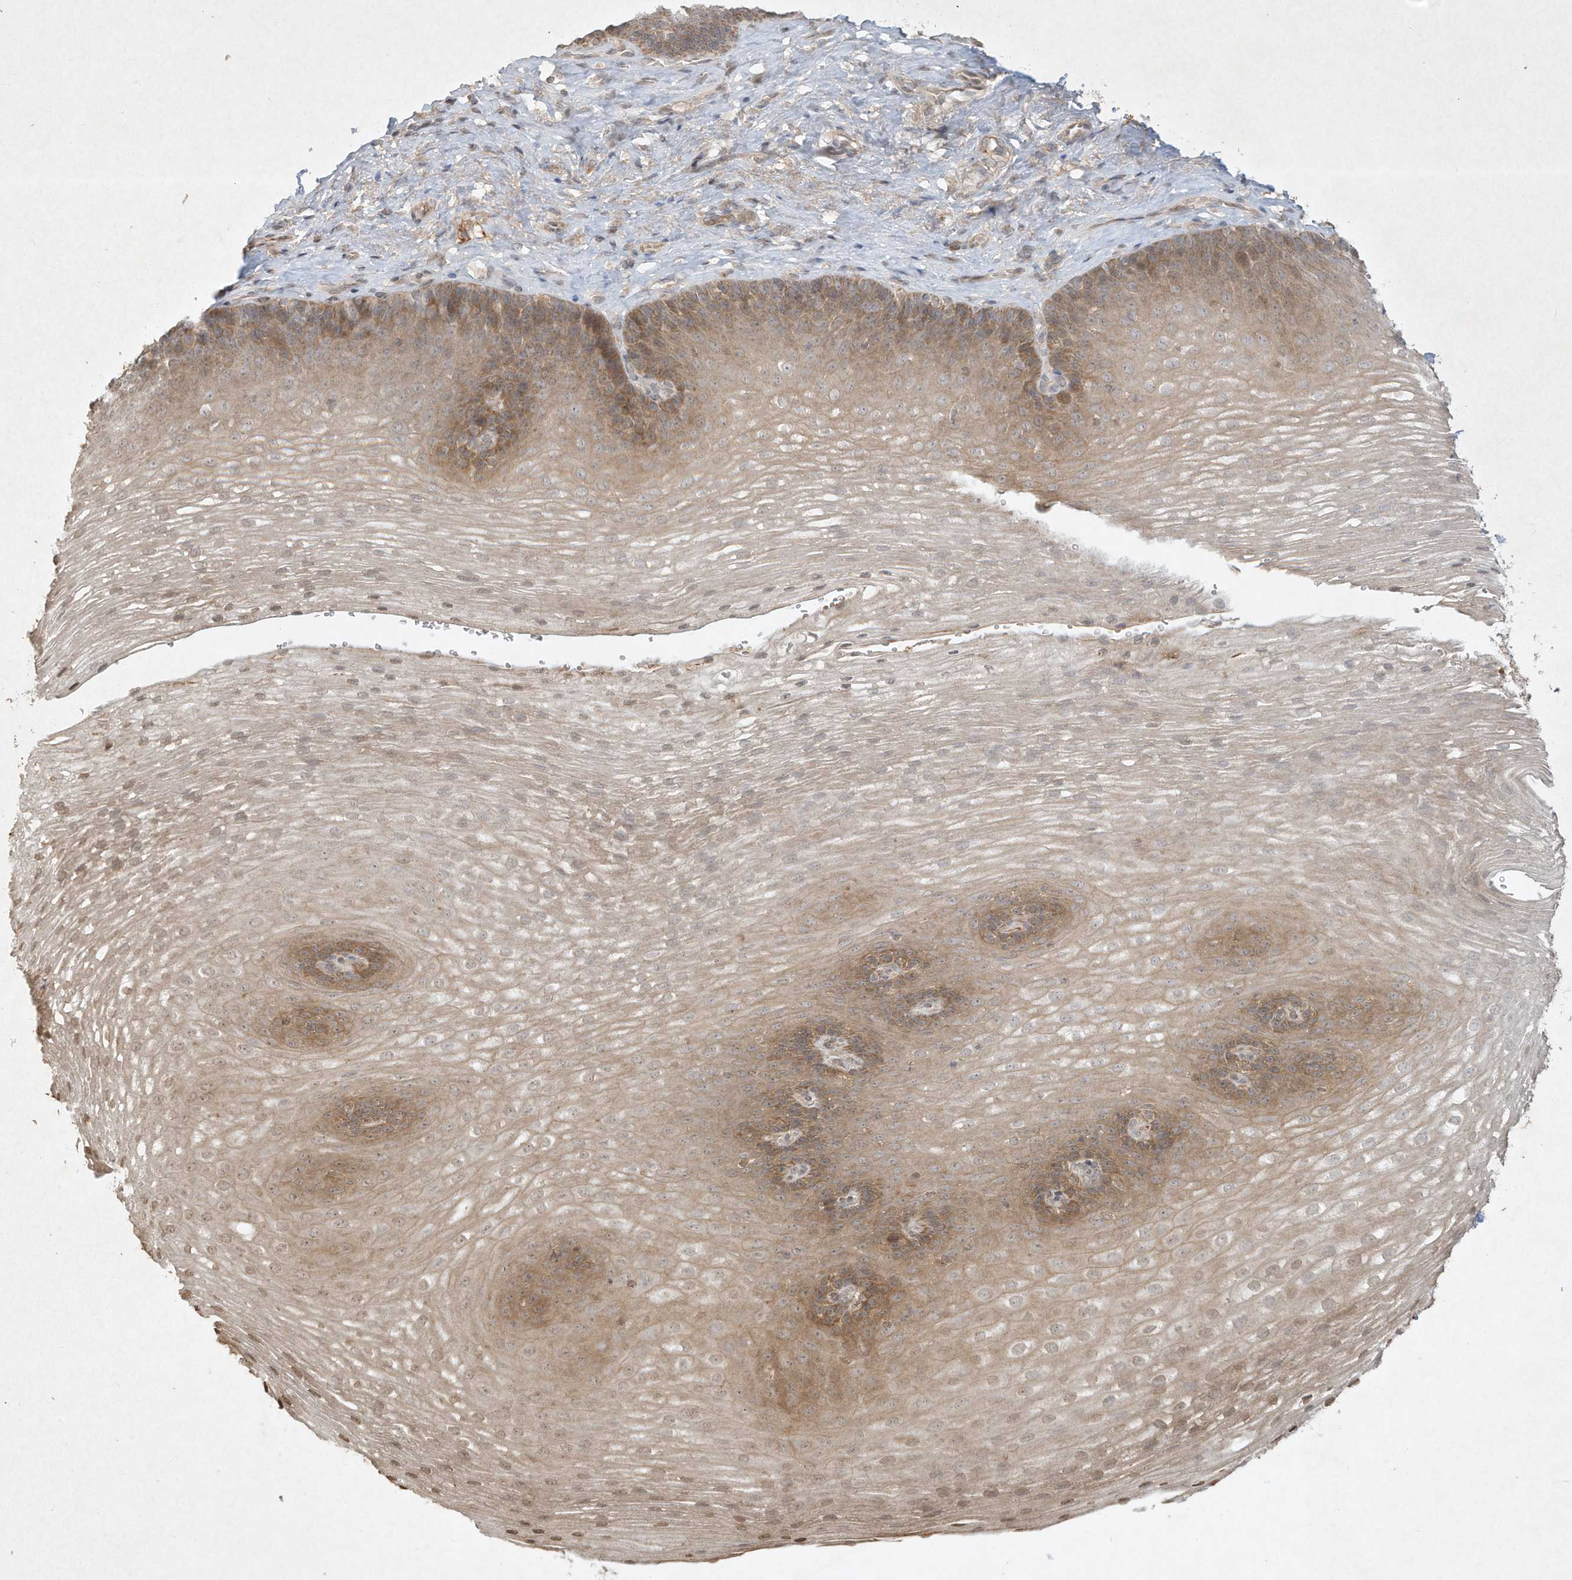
{"staining": {"intensity": "moderate", "quantity": ">75%", "location": "cytoplasmic/membranous,nuclear"}, "tissue": "esophagus", "cell_type": "Squamous epithelial cells", "image_type": "normal", "snomed": [{"axis": "morphology", "description": "Normal tissue, NOS"}, {"axis": "topography", "description": "Esophagus"}], "caption": "Immunohistochemical staining of unremarkable esophagus reveals moderate cytoplasmic/membranous,nuclear protein positivity in about >75% of squamous epithelial cells.", "gene": "BTRC", "patient": {"sex": "female", "age": 66}}